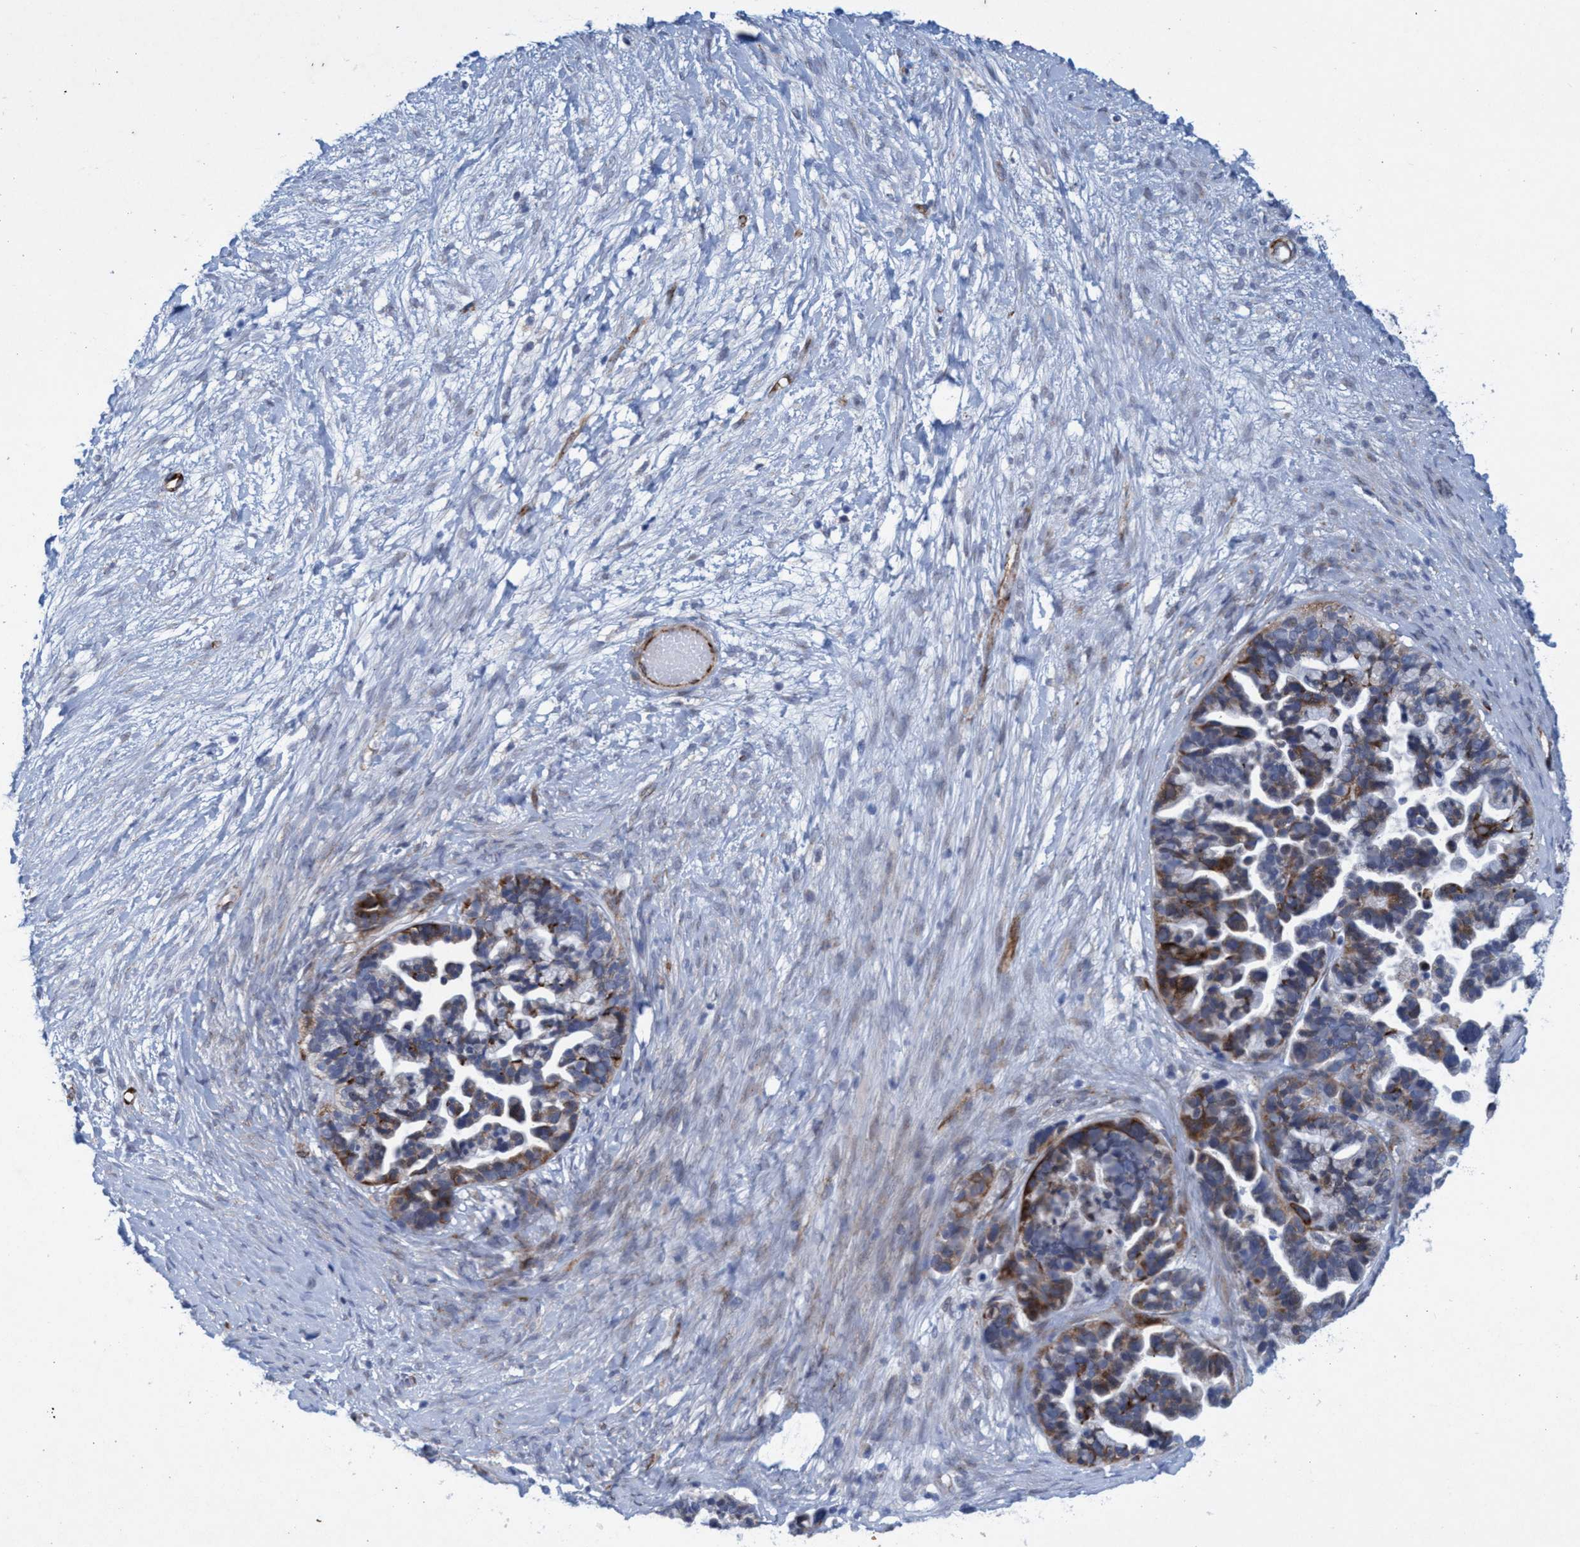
{"staining": {"intensity": "strong", "quantity": "25%-75%", "location": "cytoplasmic/membranous"}, "tissue": "ovarian cancer", "cell_type": "Tumor cells", "image_type": "cancer", "snomed": [{"axis": "morphology", "description": "Cystadenocarcinoma, serous, NOS"}, {"axis": "topography", "description": "Ovary"}], "caption": "Immunohistochemistry histopathology image of neoplastic tissue: ovarian cancer stained using immunohistochemistry (IHC) reveals high levels of strong protein expression localized specifically in the cytoplasmic/membranous of tumor cells, appearing as a cytoplasmic/membranous brown color.", "gene": "SLC43A2", "patient": {"sex": "female", "age": 56}}